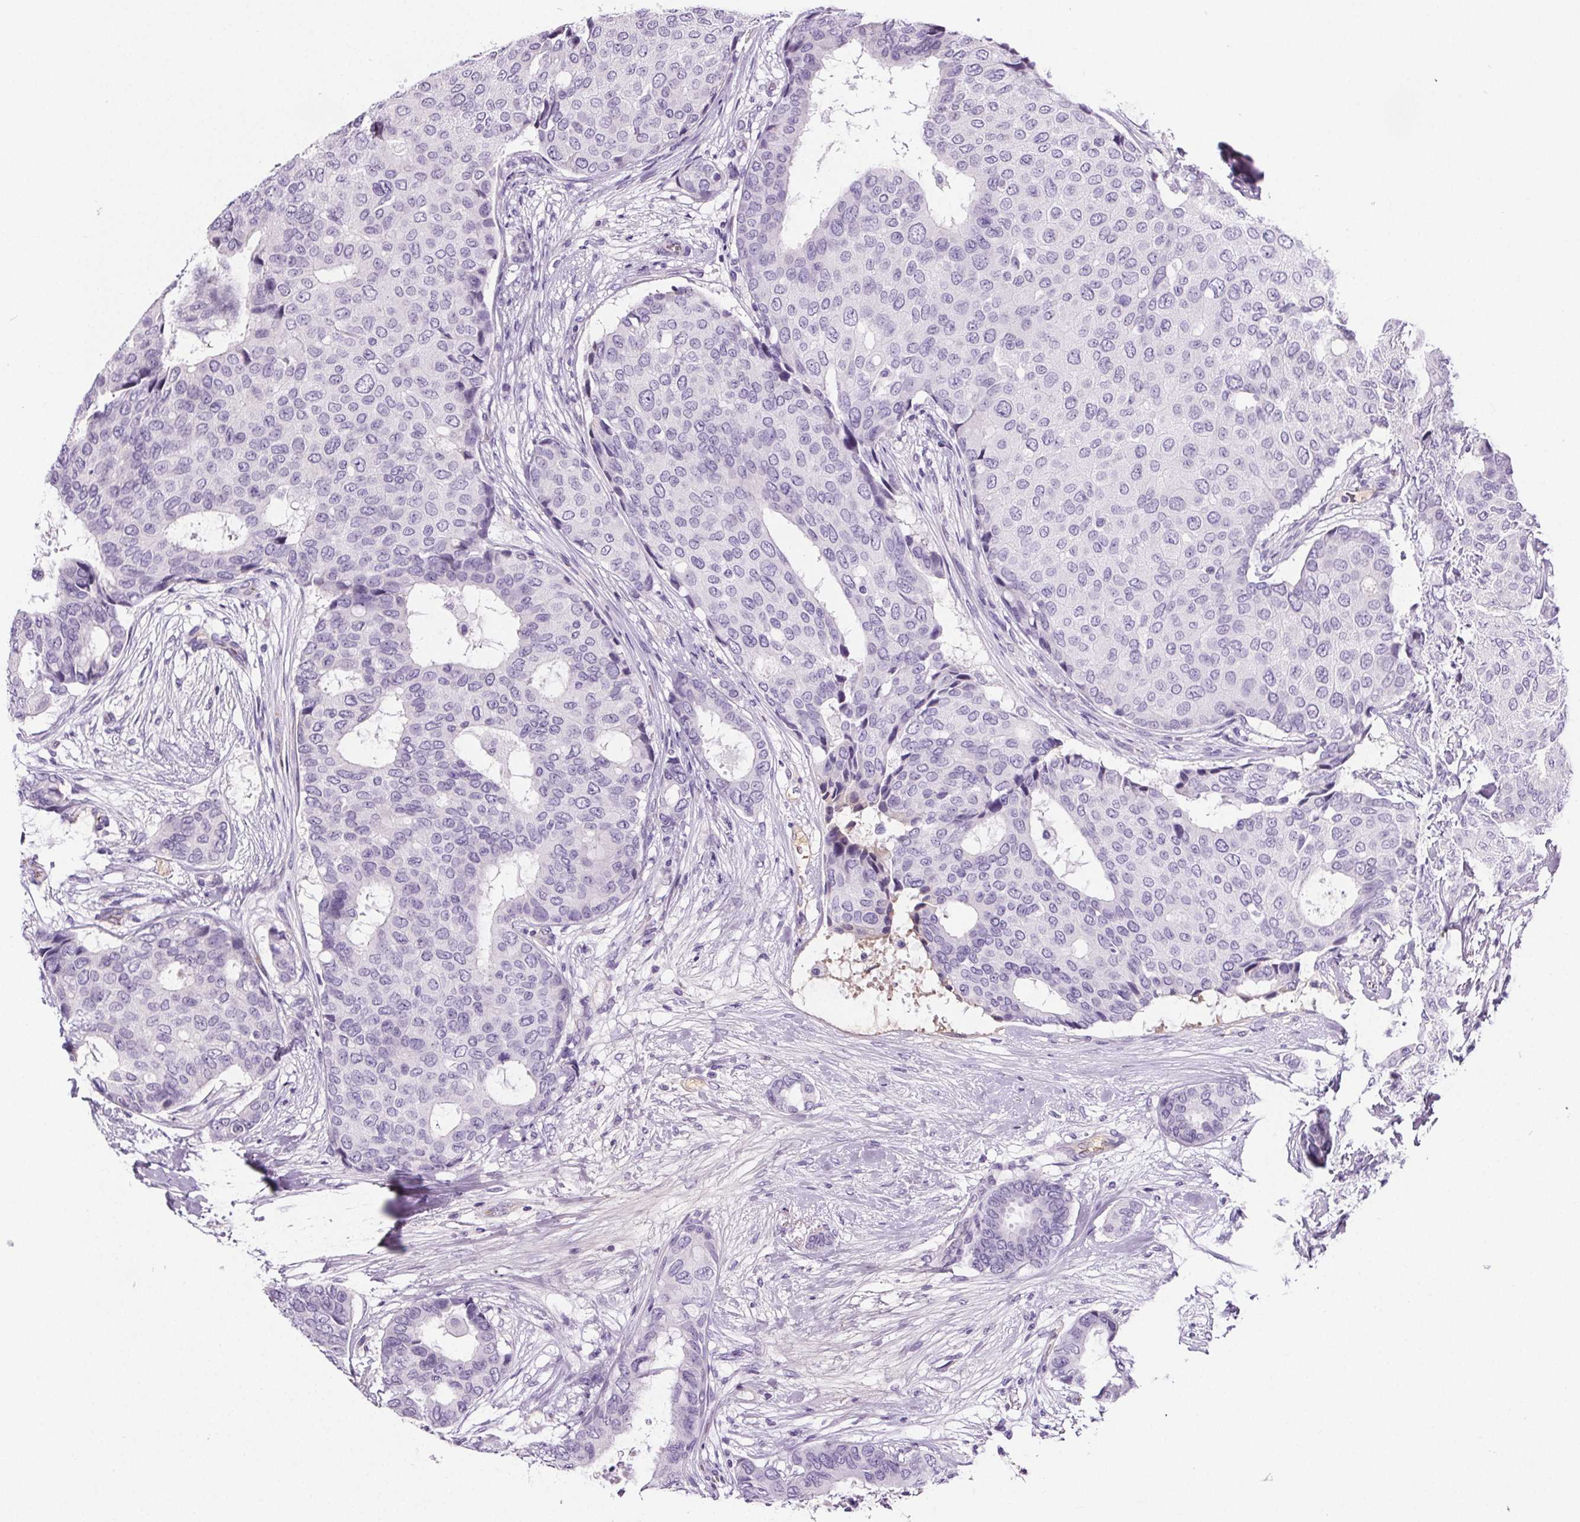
{"staining": {"intensity": "negative", "quantity": "none", "location": "none"}, "tissue": "breast cancer", "cell_type": "Tumor cells", "image_type": "cancer", "snomed": [{"axis": "morphology", "description": "Duct carcinoma"}, {"axis": "topography", "description": "Breast"}], "caption": "Immunohistochemical staining of intraductal carcinoma (breast) displays no significant positivity in tumor cells.", "gene": "CD5L", "patient": {"sex": "female", "age": 75}}